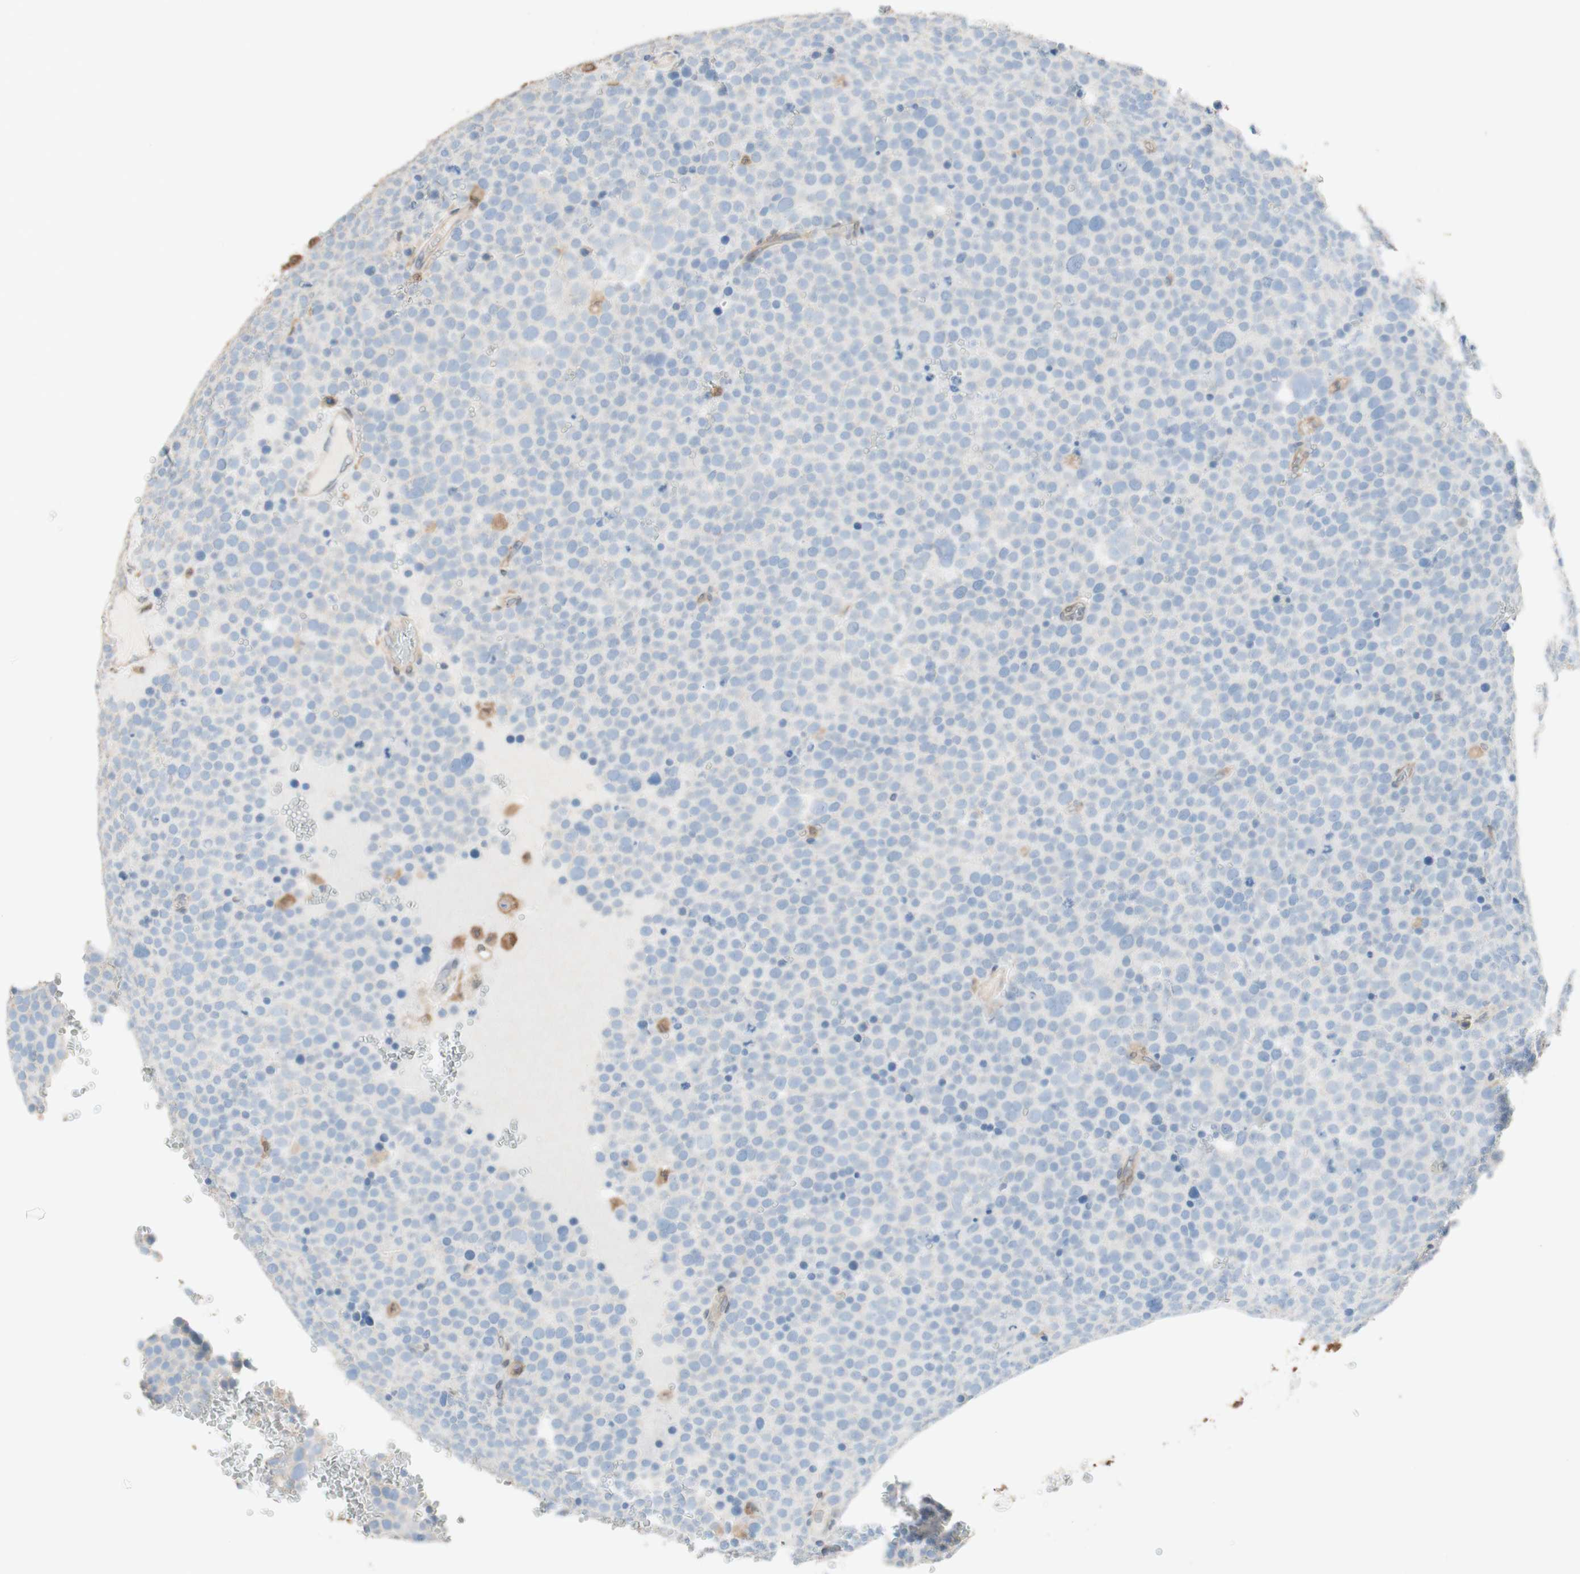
{"staining": {"intensity": "negative", "quantity": "none", "location": "none"}, "tissue": "testis cancer", "cell_type": "Tumor cells", "image_type": "cancer", "snomed": [{"axis": "morphology", "description": "Seminoma, NOS"}, {"axis": "topography", "description": "Testis"}], "caption": "Immunohistochemical staining of human testis cancer (seminoma) shows no significant staining in tumor cells.", "gene": "COMT", "patient": {"sex": "male", "age": 71}}